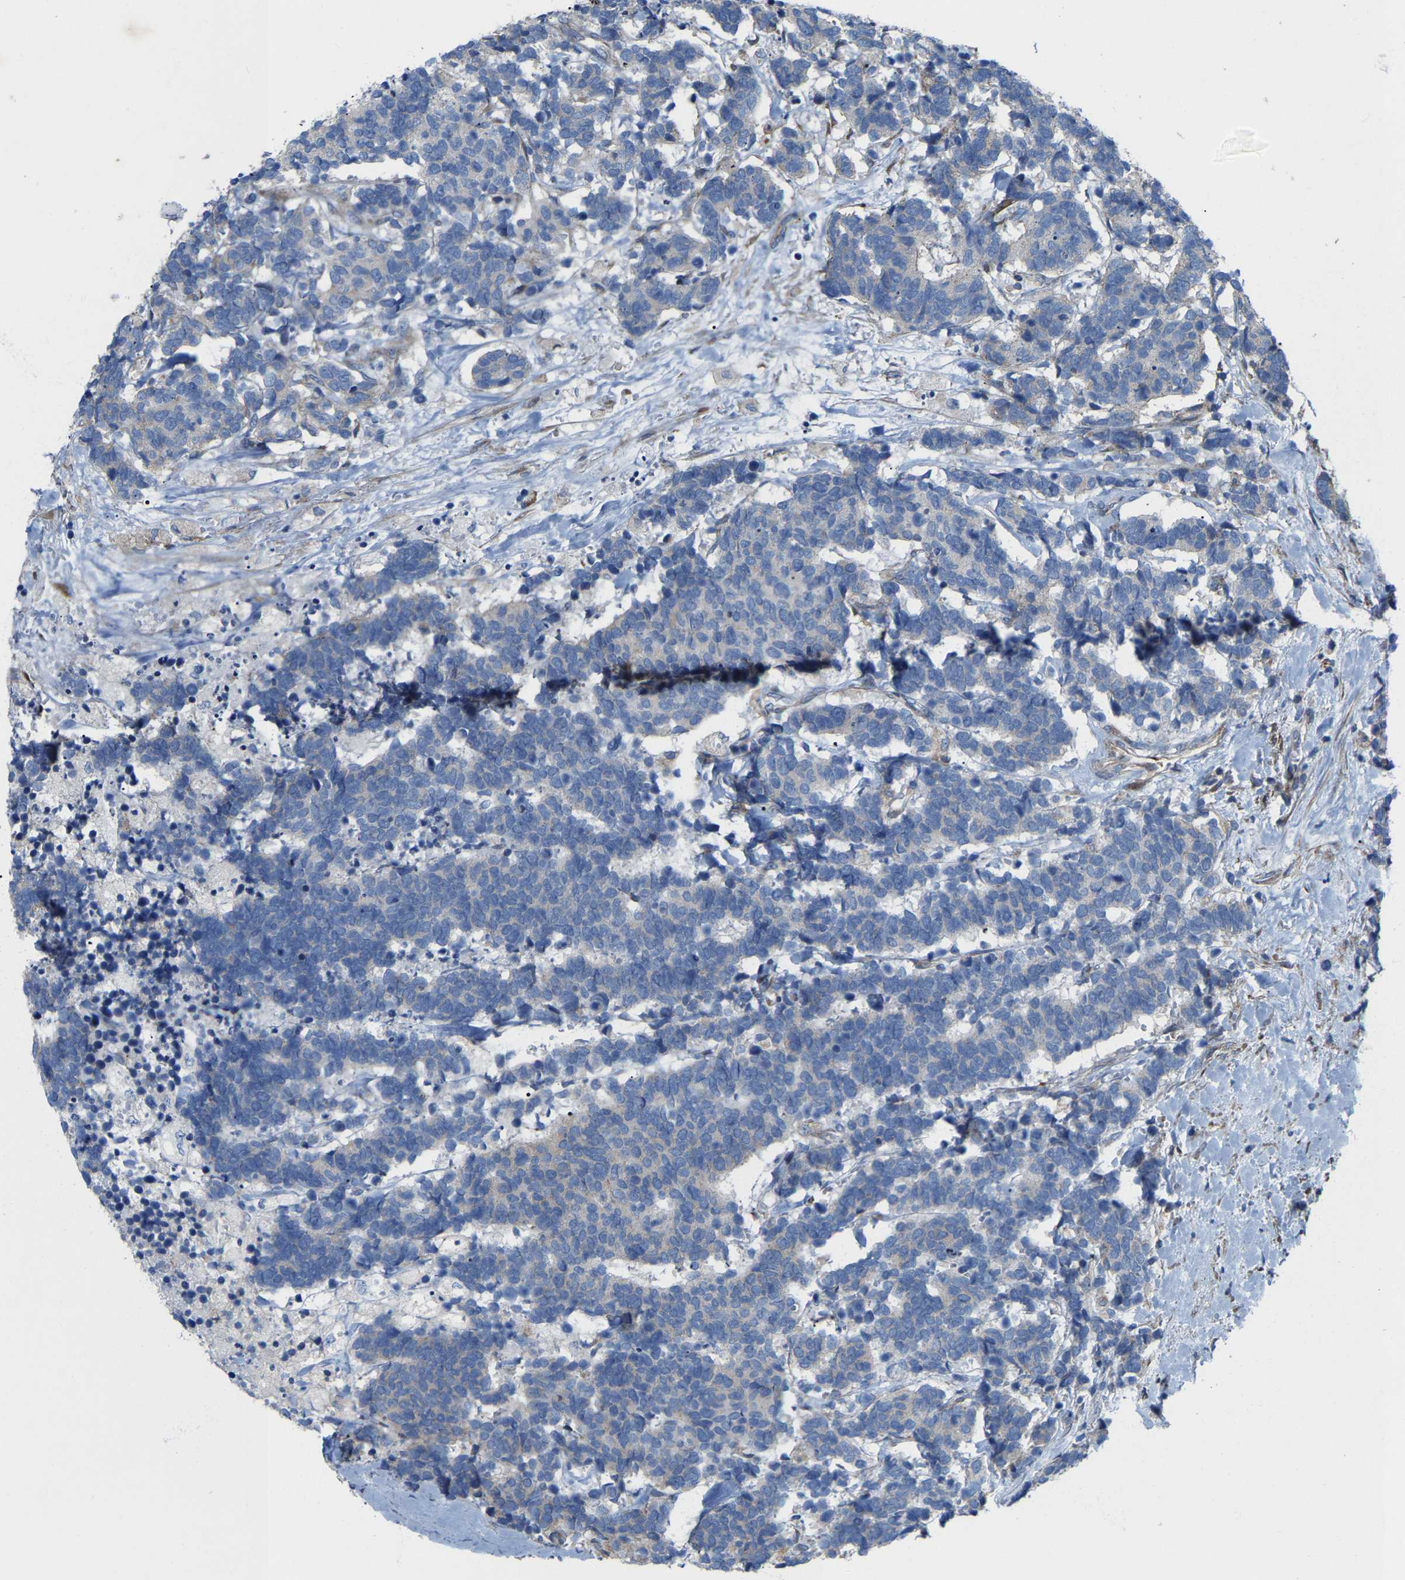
{"staining": {"intensity": "negative", "quantity": "none", "location": "none"}, "tissue": "carcinoid", "cell_type": "Tumor cells", "image_type": "cancer", "snomed": [{"axis": "morphology", "description": "Carcinoma, NOS"}, {"axis": "morphology", "description": "Carcinoid, malignant, NOS"}, {"axis": "topography", "description": "Urinary bladder"}], "caption": "Photomicrograph shows no protein staining in tumor cells of carcinoid (malignant) tissue.", "gene": "TOR1B", "patient": {"sex": "male", "age": 57}}